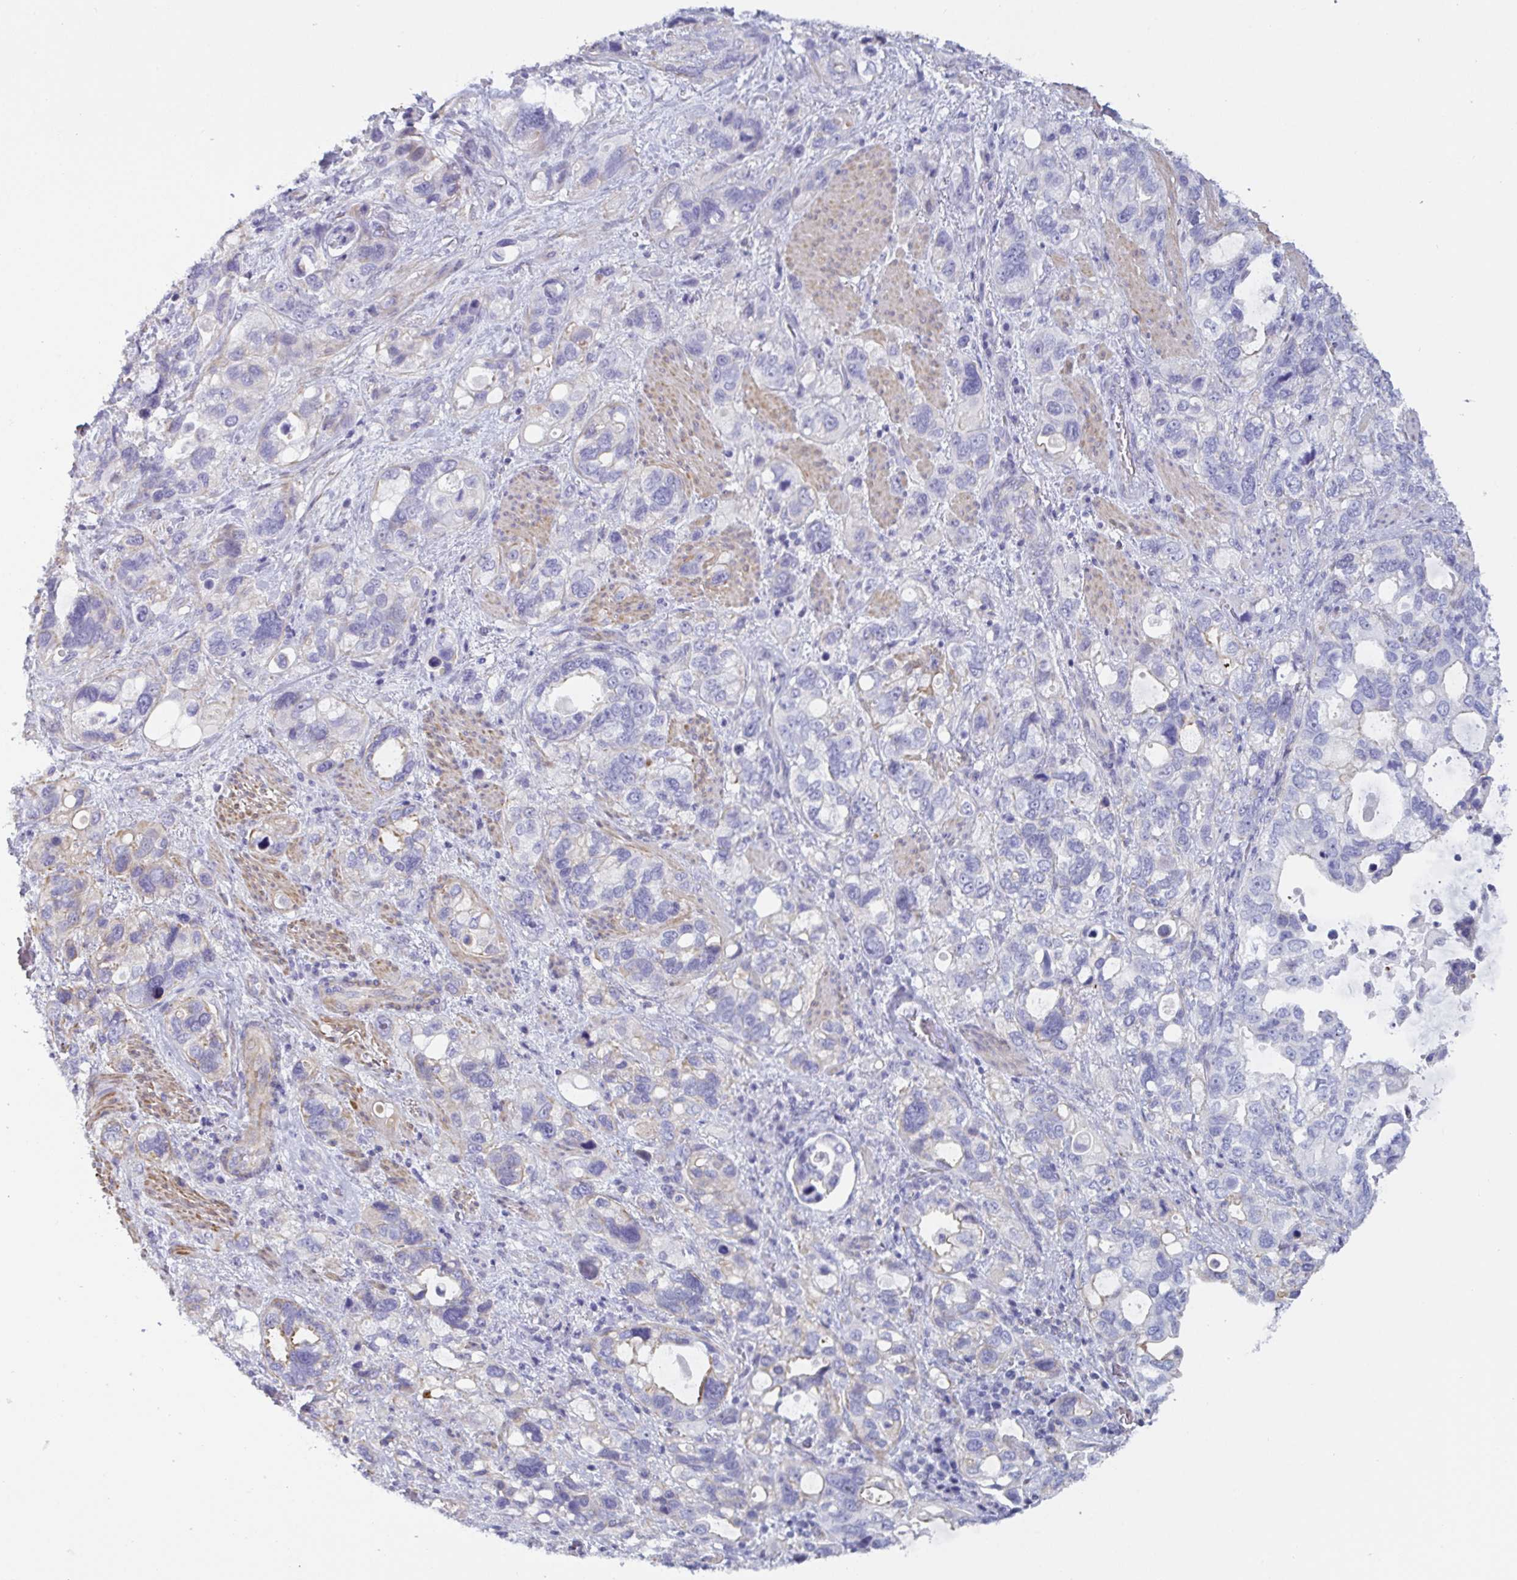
{"staining": {"intensity": "negative", "quantity": "none", "location": "none"}, "tissue": "stomach cancer", "cell_type": "Tumor cells", "image_type": "cancer", "snomed": [{"axis": "morphology", "description": "Adenocarcinoma, NOS"}, {"axis": "topography", "description": "Stomach, upper"}], "caption": "The photomicrograph displays no staining of tumor cells in stomach cancer (adenocarcinoma).", "gene": "OR5P3", "patient": {"sex": "female", "age": 81}}